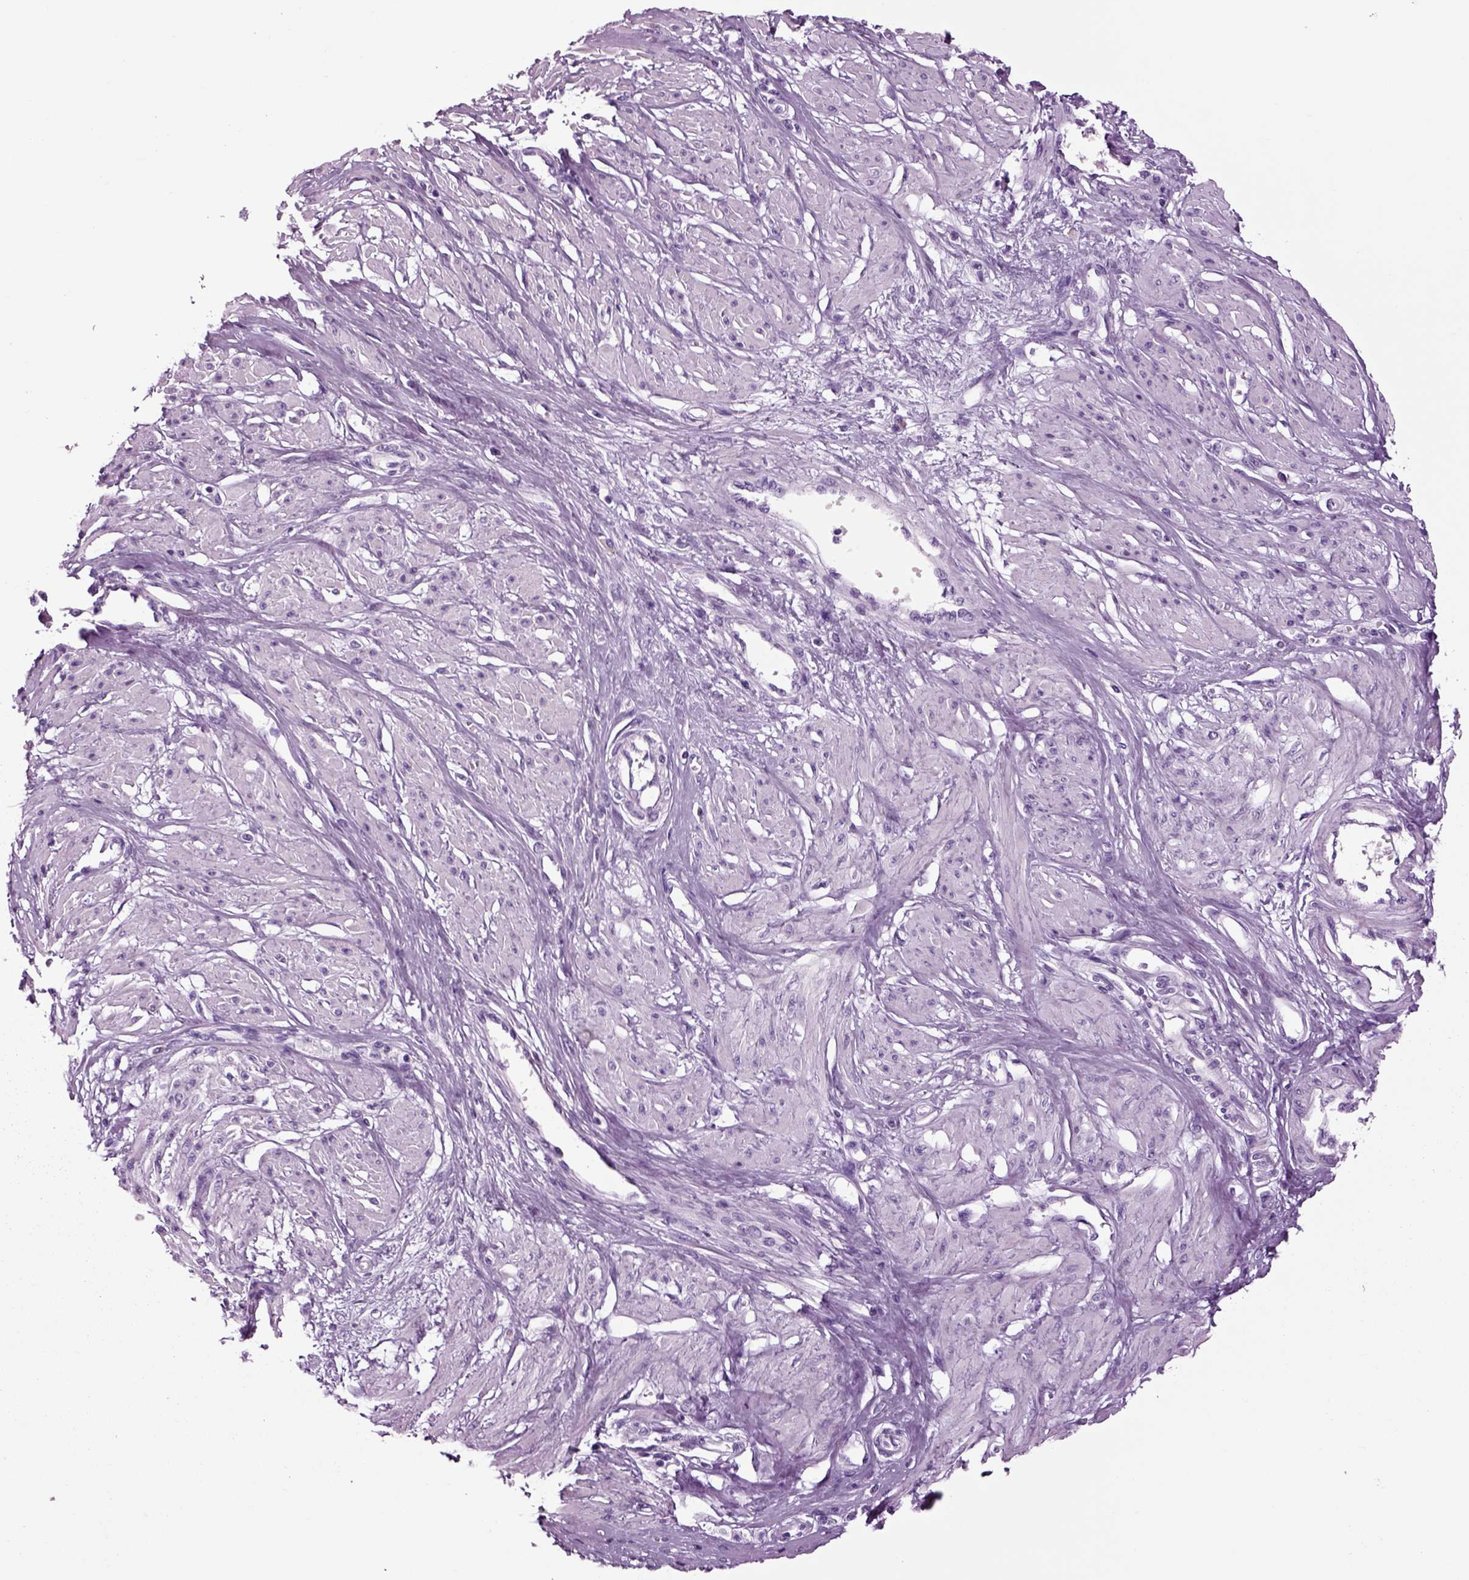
{"staining": {"intensity": "negative", "quantity": "none", "location": "none"}, "tissue": "smooth muscle", "cell_type": "Smooth muscle cells", "image_type": "normal", "snomed": [{"axis": "morphology", "description": "Normal tissue, NOS"}, {"axis": "topography", "description": "Smooth muscle"}, {"axis": "topography", "description": "Uterus"}], "caption": "A photomicrograph of human smooth muscle is negative for staining in smooth muscle cells. Nuclei are stained in blue.", "gene": "ARHGAP11A", "patient": {"sex": "female", "age": 39}}